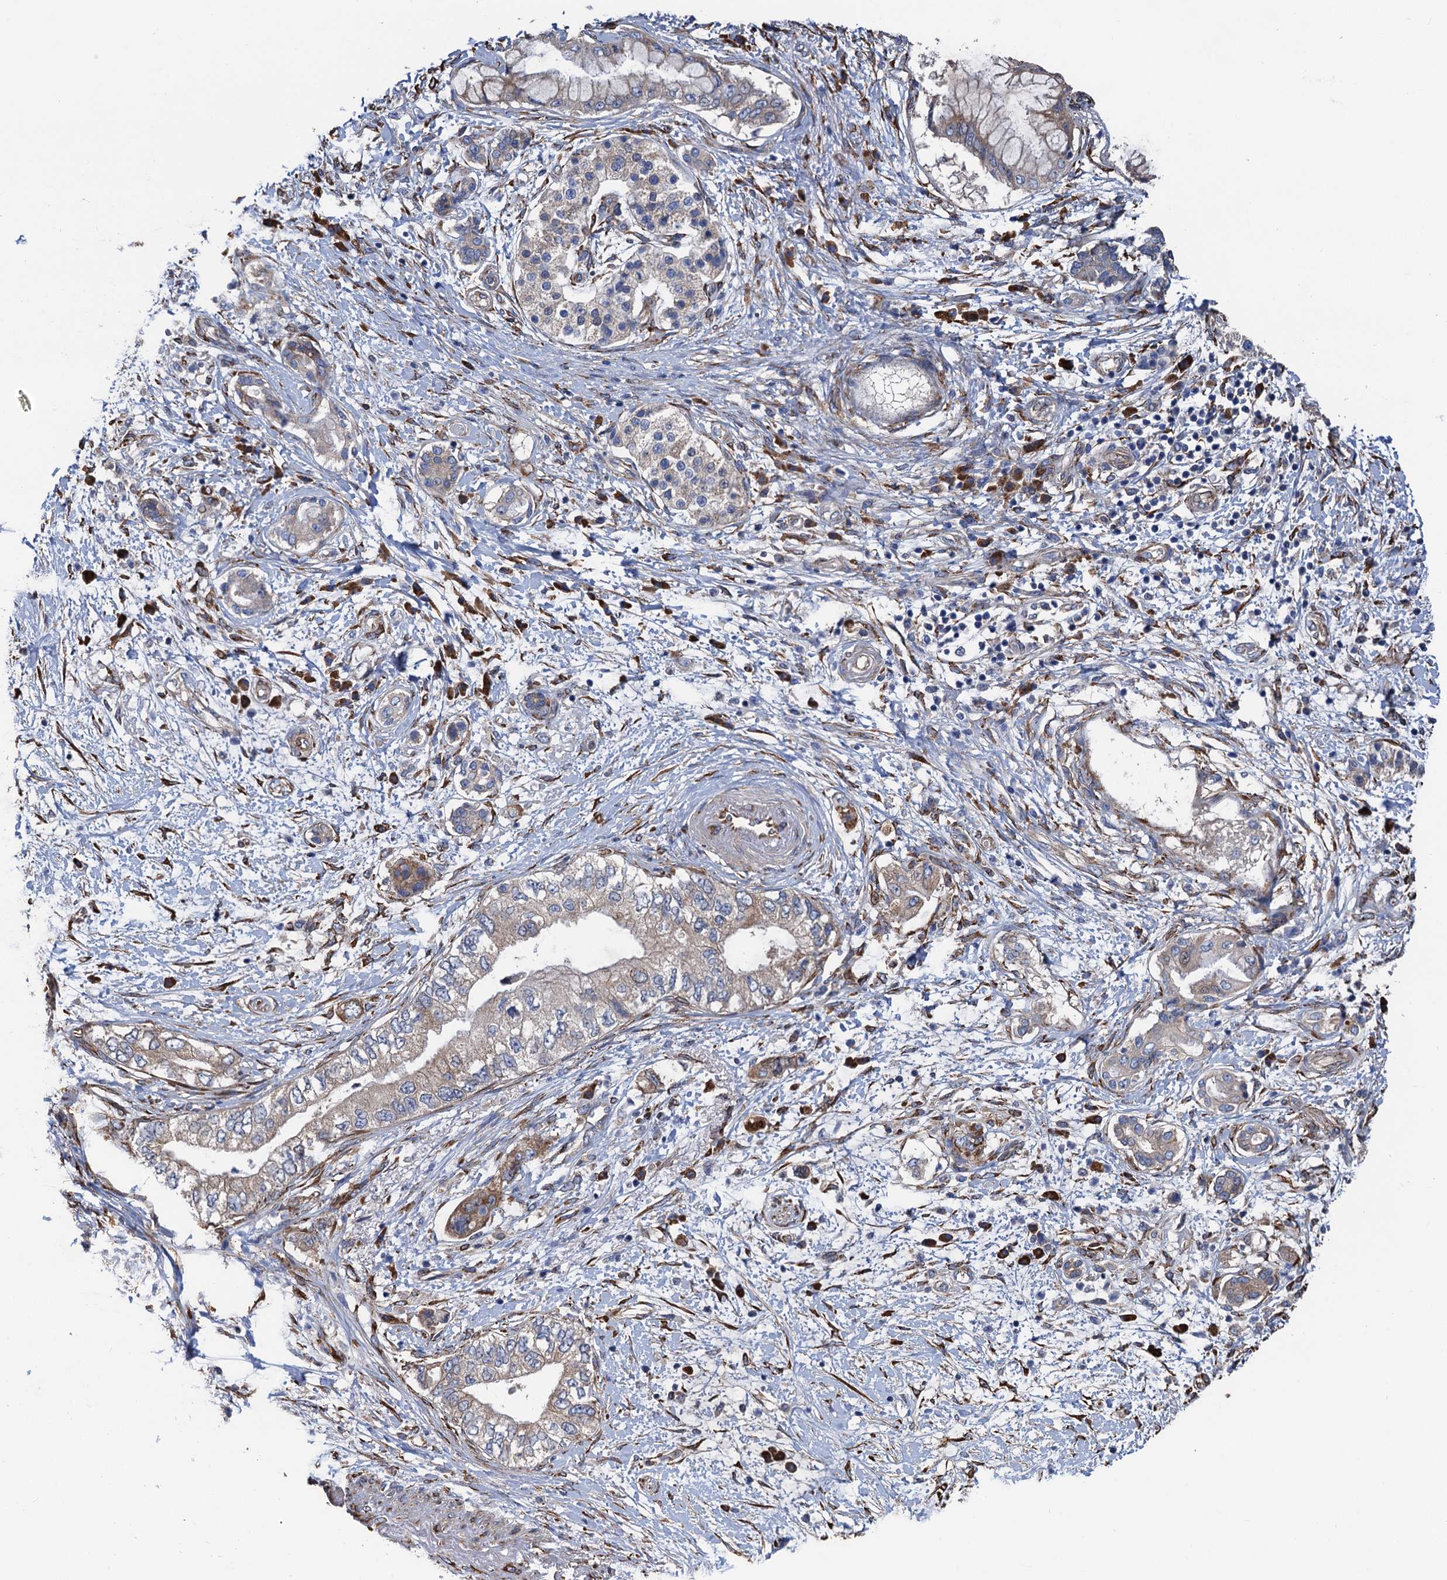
{"staining": {"intensity": "weak", "quantity": "<25%", "location": "cytoplasmic/membranous"}, "tissue": "pancreatic cancer", "cell_type": "Tumor cells", "image_type": "cancer", "snomed": [{"axis": "morphology", "description": "Adenocarcinoma, NOS"}, {"axis": "topography", "description": "Pancreas"}], "caption": "A high-resolution micrograph shows IHC staining of pancreatic adenocarcinoma, which demonstrates no significant staining in tumor cells.", "gene": "CNNM1", "patient": {"sex": "female", "age": 73}}